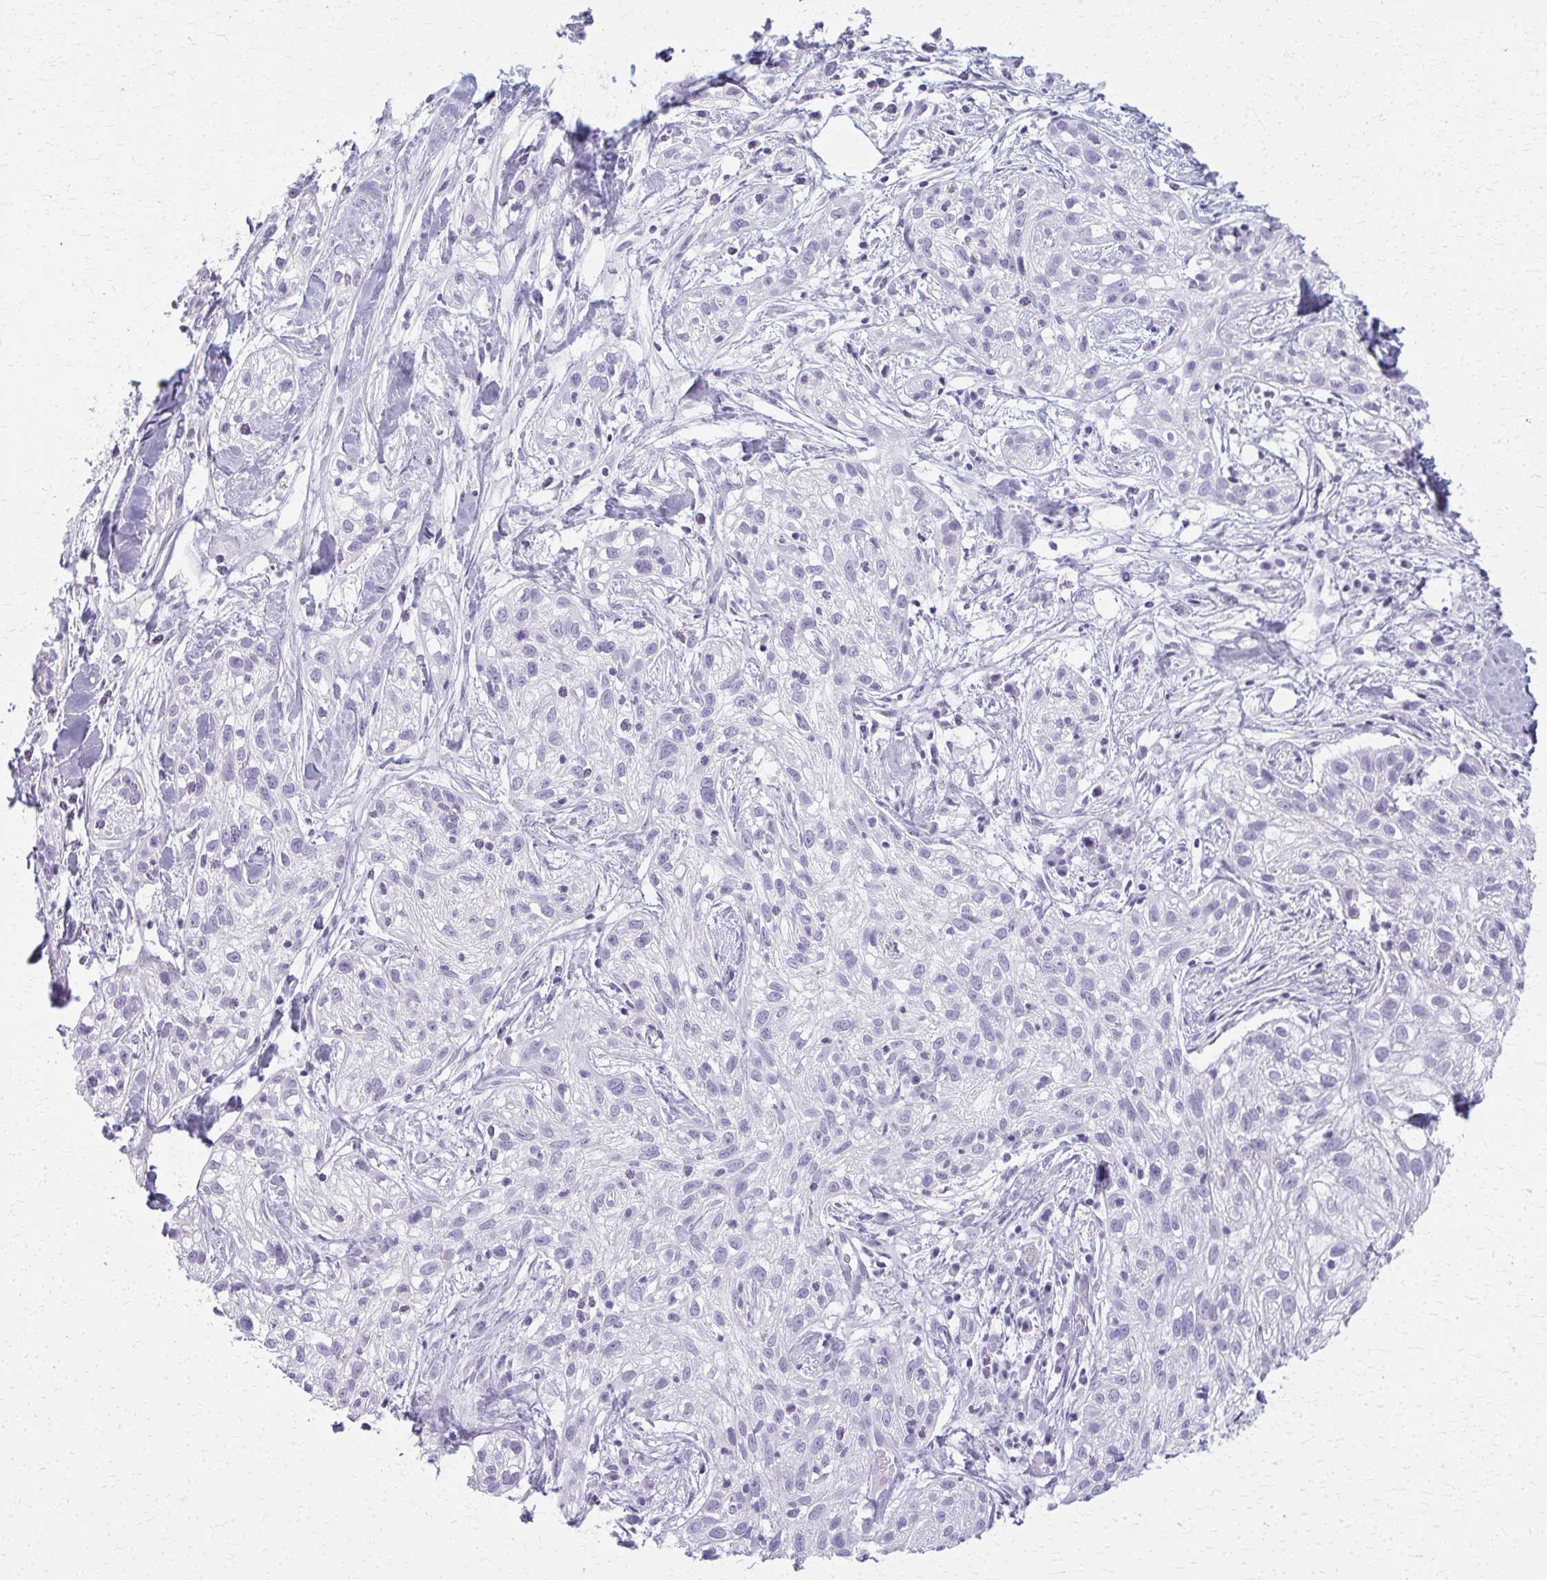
{"staining": {"intensity": "negative", "quantity": "none", "location": "none"}, "tissue": "skin cancer", "cell_type": "Tumor cells", "image_type": "cancer", "snomed": [{"axis": "morphology", "description": "Squamous cell carcinoma, NOS"}, {"axis": "topography", "description": "Skin"}], "caption": "Skin cancer (squamous cell carcinoma) stained for a protein using IHC demonstrates no positivity tumor cells.", "gene": "CA3", "patient": {"sex": "male", "age": 82}}